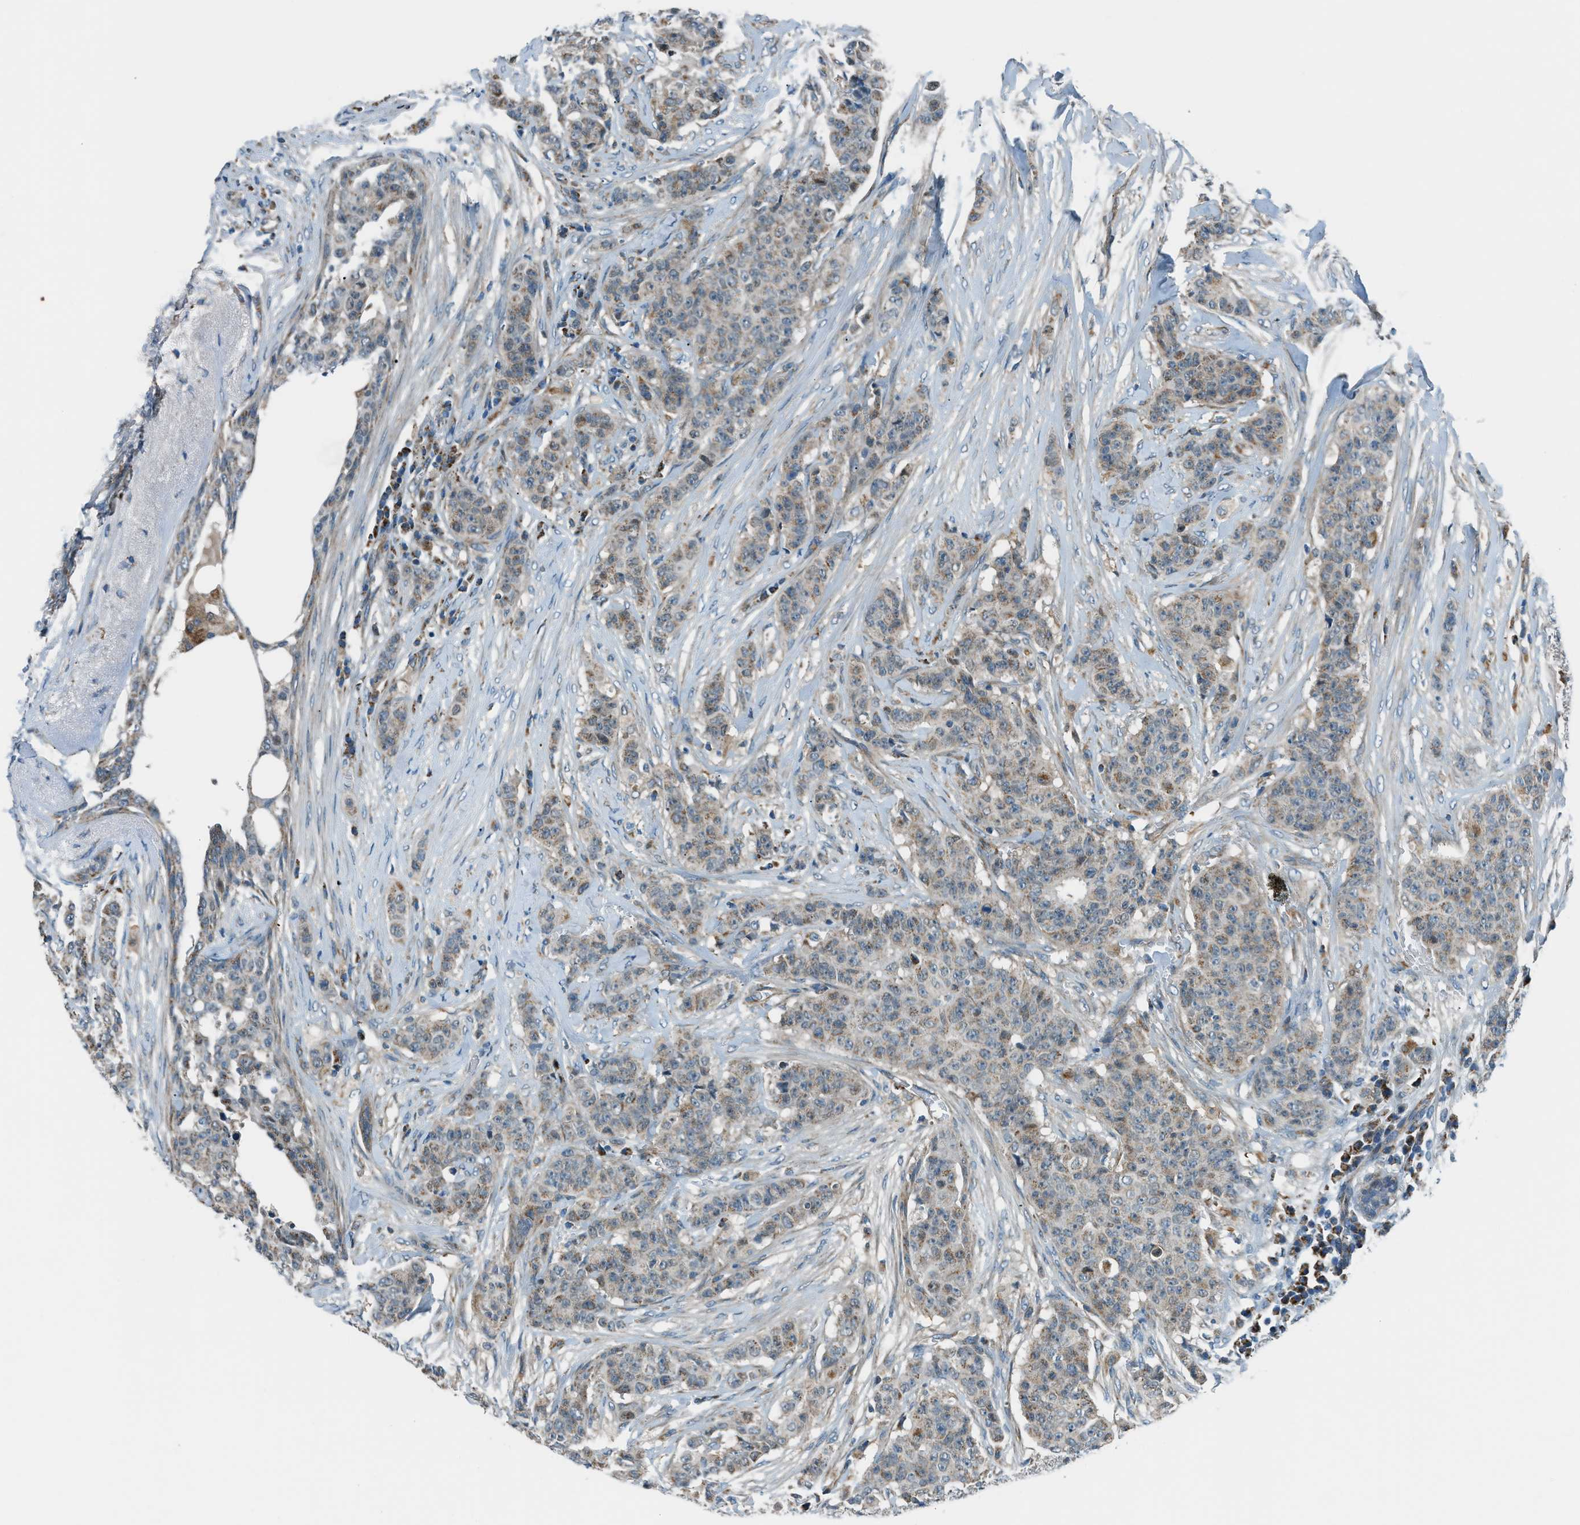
{"staining": {"intensity": "weak", "quantity": ">75%", "location": "cytoplasmic/membranous"}, "tissue": "breast cancer", "cell_type": "Tumor cells", "image_type": "cancer", "snomed": [{"axis": "morphology", "description": "Normal tissue, NOS"}, {"axis": "morphology", "description": "Duct carcinoma"}, {"axis": "topography", "description": "Breast"}], "caption": "Tumor cells reveal low levels of weak cytoplasmic/membranous expression in approximately >75% of cells in breast infiltrating ductal carcinoma. Immunohistochemistry (ihc) stains the protein of interest in brown and the nuclei are stained blue.", "gene": "PIGG", "patient": {"sex": "female", "age": 40}}